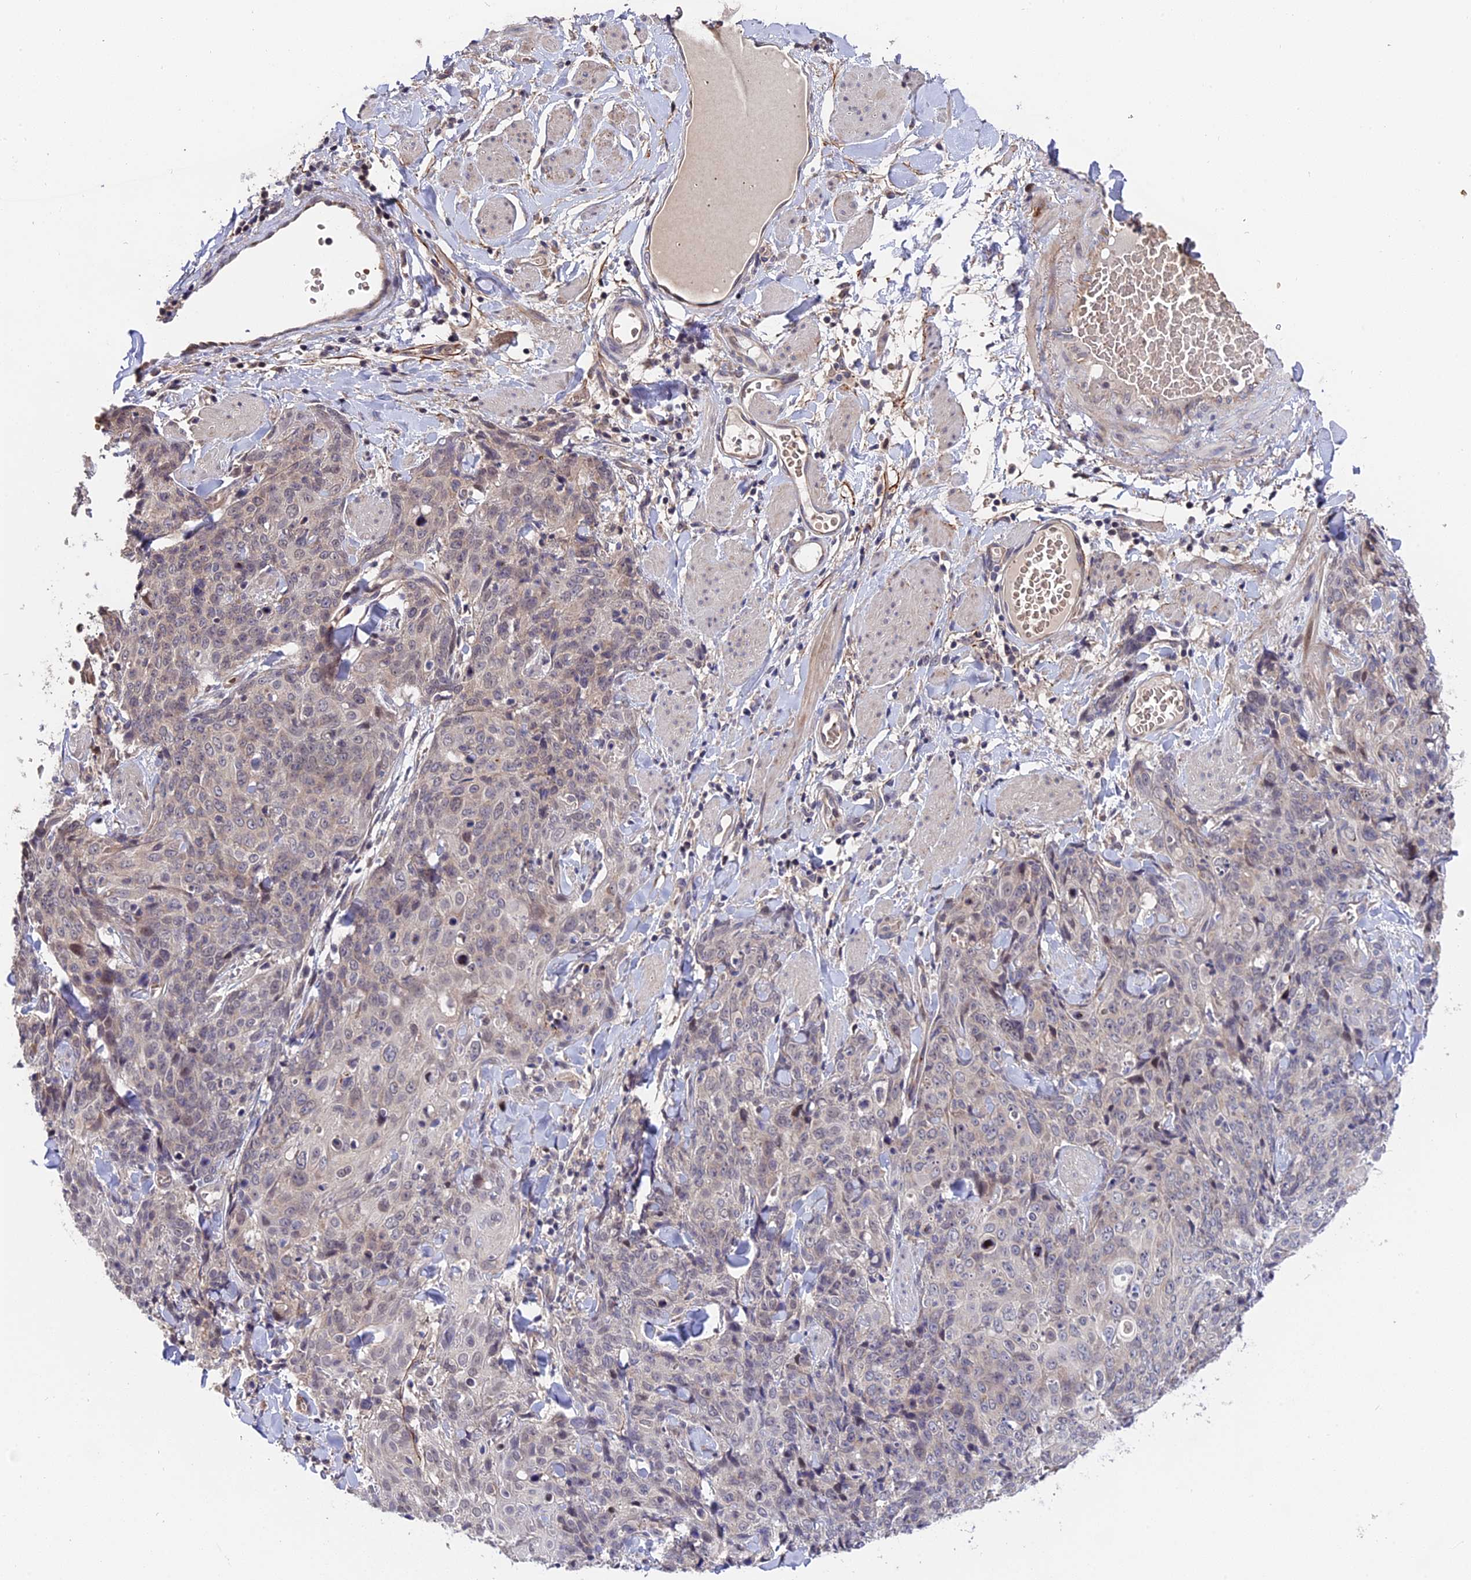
{"staining": {"intensity": "negative", "quantity": "none", "location": "none"}, "tissue": "skin cancer", "cell_type": "Tumor cells", "image_type": "cancer", "snomed": [{"axis": "morphology", "description": "Squamous cell carcinoma, NOS"}, {"axis": "topography", "description": "Skin"}, {"axis": "topography", "description": "Vulva"}], "caption": "A photomicrograph of human squamous cell carcinoma (skin) is negative for staining in tumor cells.", "gene": "TRMT1", "patient": {"sex": "female", "age": 85}}